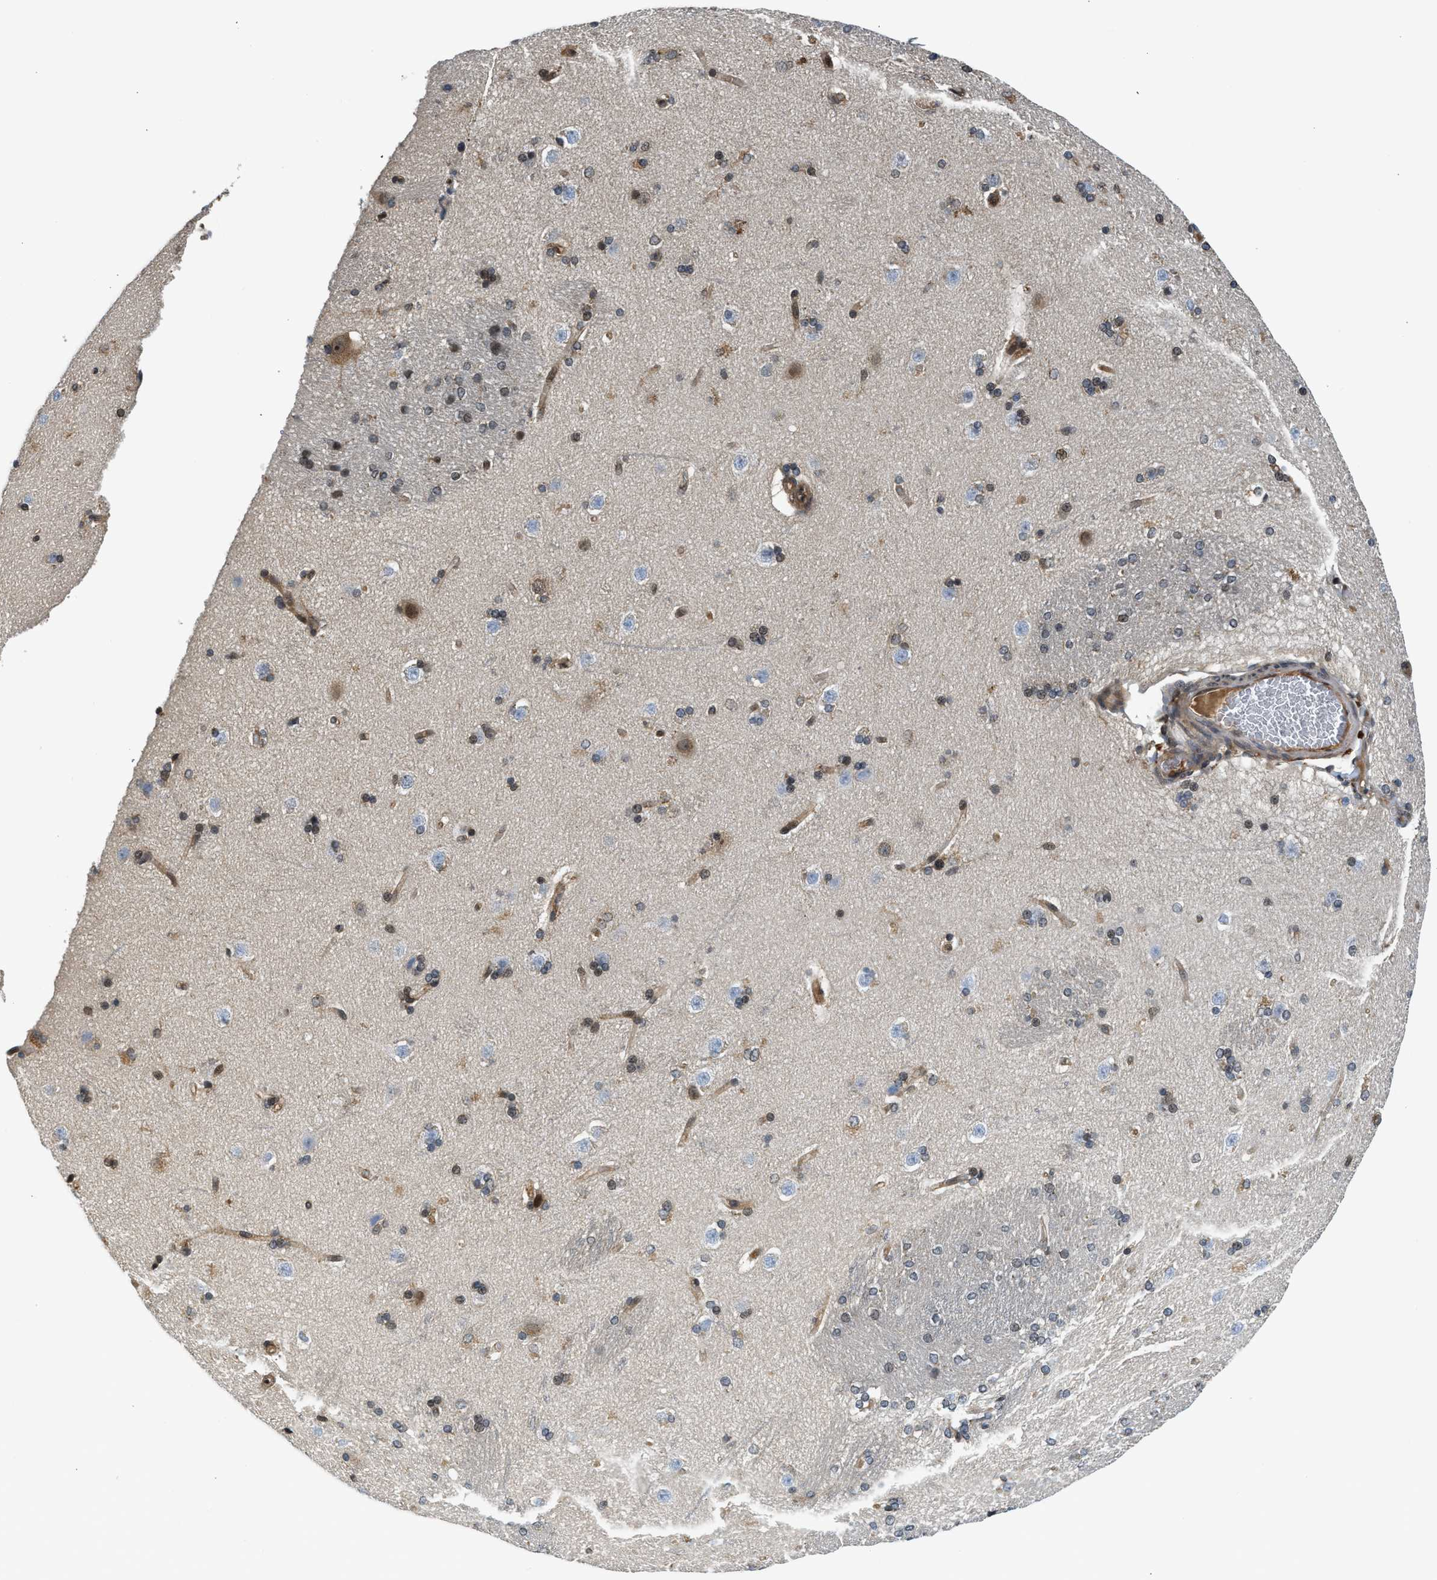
{"staining": {"intensity": "moderate", "quantity": "25%-75%", "location": "nuclear"}, "tissue": "caudate", "cell_type": "Glial cells", "image_type": "normal", "snomed": [{"axis": "morphology", "description": "Normal tissue, NOS"}, {"axis": "topography", "description": "Lateral ventricle wall"}], "caption": "This micrograph shows immunohistochemistry (IHC) staining of unremarkable human caudate, with medium moderate nuclear positivity in approximately 25%-75% of glial cells.", "gene": "RETREG3", "patient": {"sex": "female", "age": 19}}